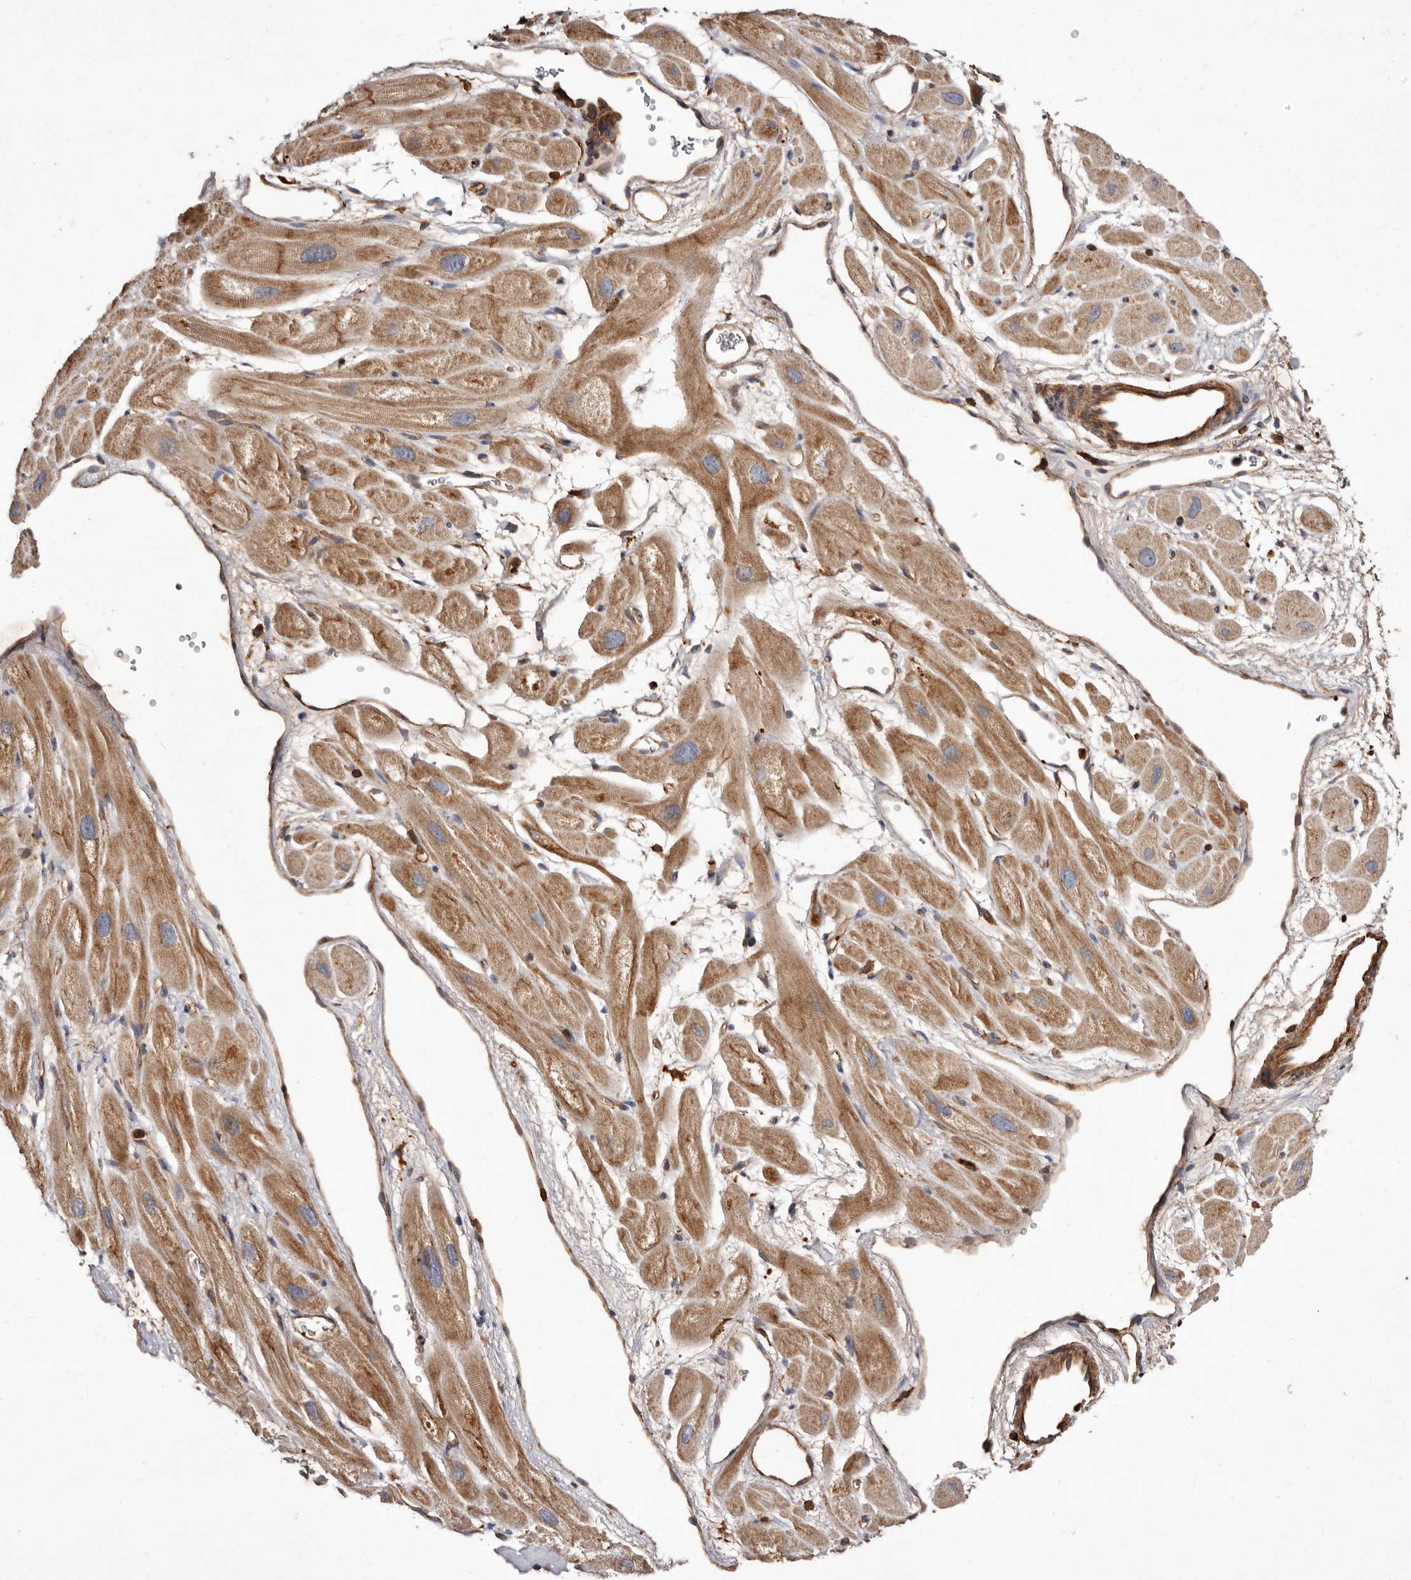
{"staining": {"intensity": "moderate", "quantity": ">75%", "location": "cytoplasmic/membranous"}, "tissue": "heart muscle", "cell_type": "Cardiomyocytes", "image_type": "normal", "snomed": [{"axis": "morphology", "description": "Normal tissue, NOS"}, {"axis": "topography", "description": "Heart"}], "caption": "There is medium levels of moderate cytoplasmic/membranous positivity in cardiomyocytes of unremarkable heart muscle, as demonstrated by immunohistochemical staining (brown color).", "gene": "COQ8B", "patient": {"sex": "male", "age": 49}}